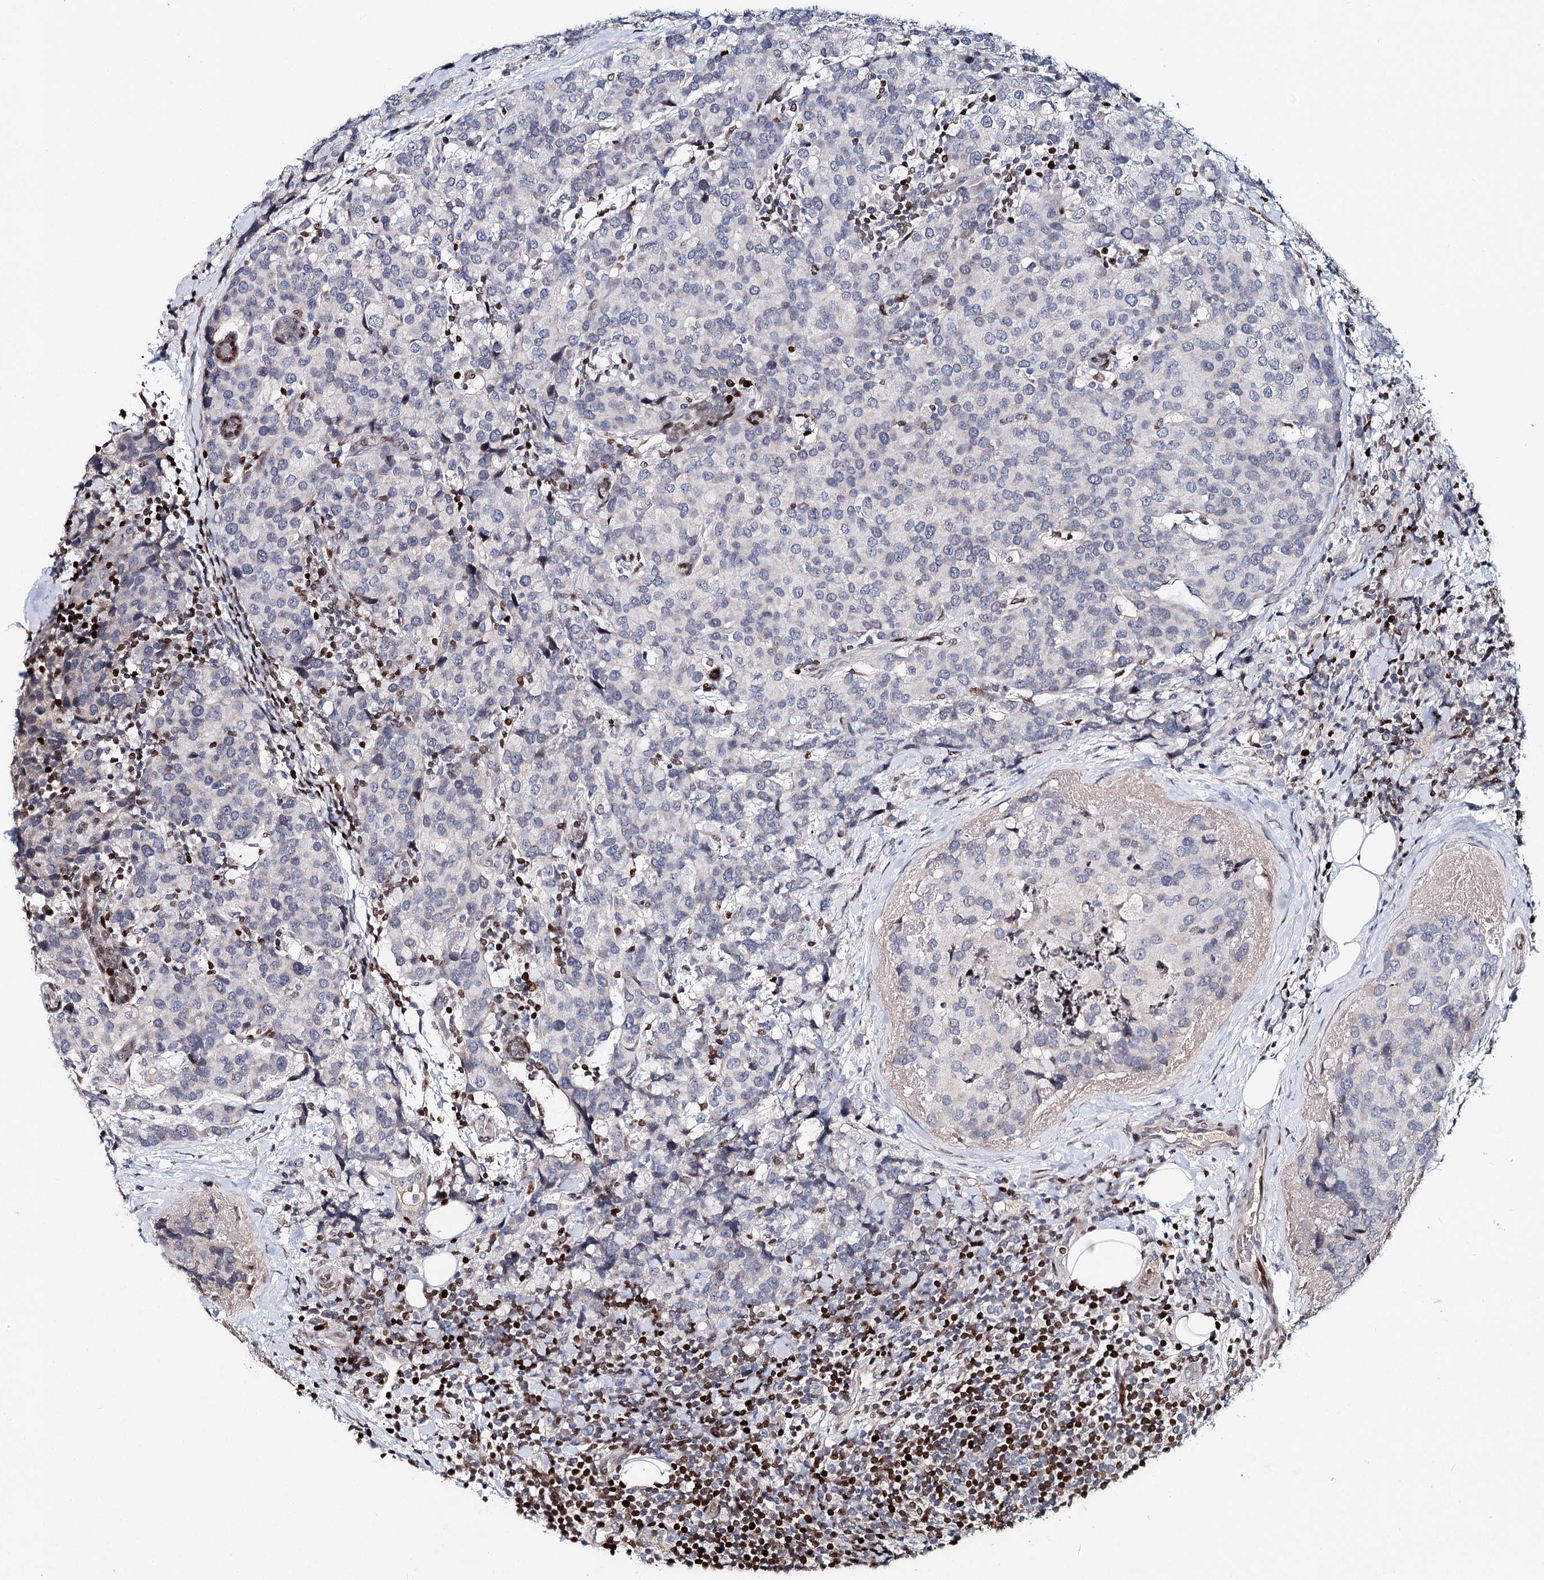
{"staining": {"intensity": "negative", "quantity": "none", "location": "none"}, "tissue": "breast cancer", "cell_type": "Tumor cells", "image_type": "cancer", "snomed": [{"axis": "morphology", "description": "Lobular carcinoma"}, {"axis": "topography", "description": "Breast"}], "caption": "This histopathology image is of breast lobular carcinoma stained with immunohistochemistry to label a protein in brown with the nuclei are counter-stained blue. There is no expression in tumor cells. The staining is performed using DAB brown chromogen with nuclei counter-stained in using hematoxylin.", "gene": "FRMD4A", "patient": {"sex": "female", "age": 59}}